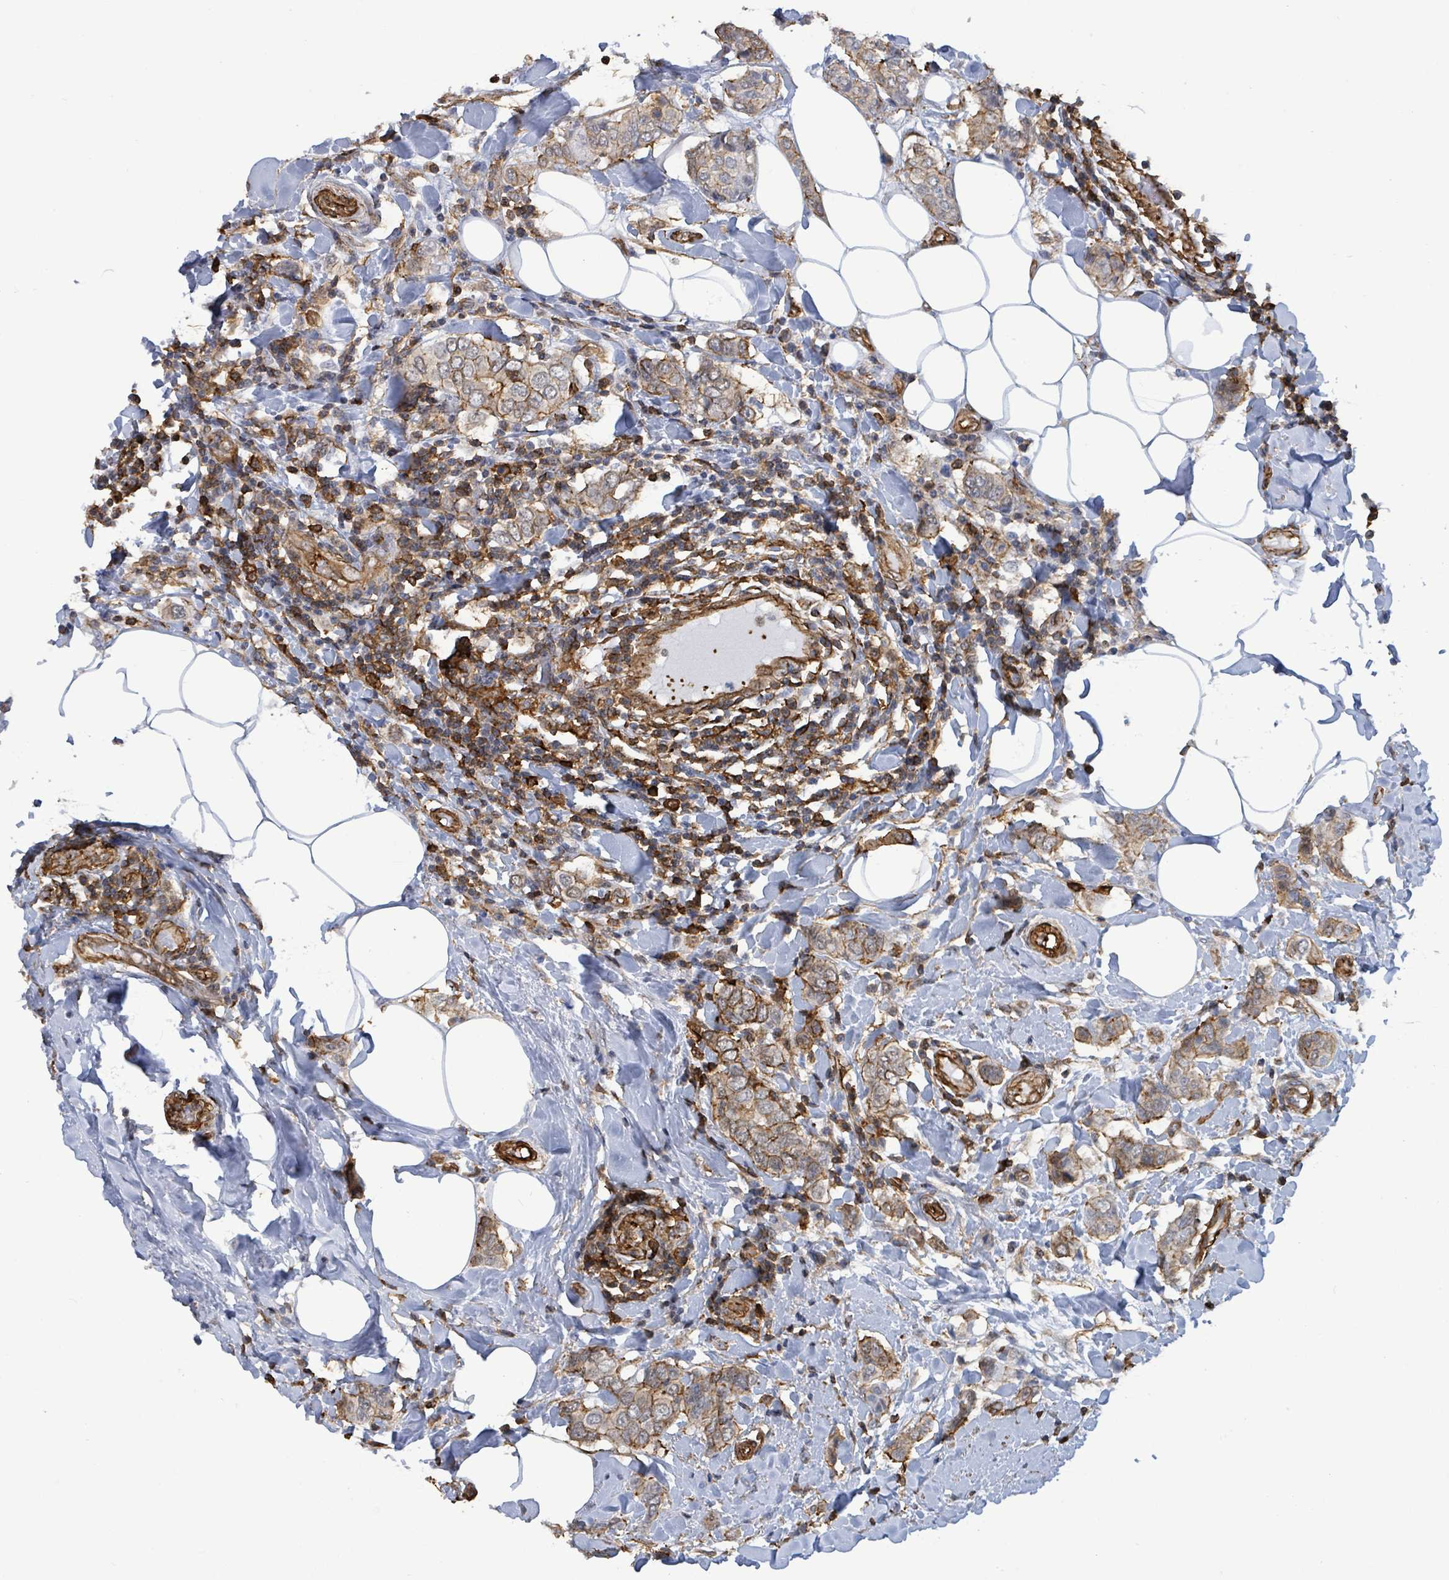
{"staining": {"intensity": "moderate", "quantity": "25%-75%", "location": "cytoplasmic/membranous"}, "tissue": "breast cancer", "cell_type": "Tumor cells", "image_type": "cancer", "snomed": [{"axis": "morphology", "description": "Lobular carcinoma"}, {"axis": "topography", "description": "Breast"}], "caption": "DAB immunohistochemical staining of breast cancer reveals moderate cytoplasmic/membranous protein expression in about 25%-75% of tumor cells.", "gene": "PRKRIP1", "patient": {"sex": "female", "age": 51}}